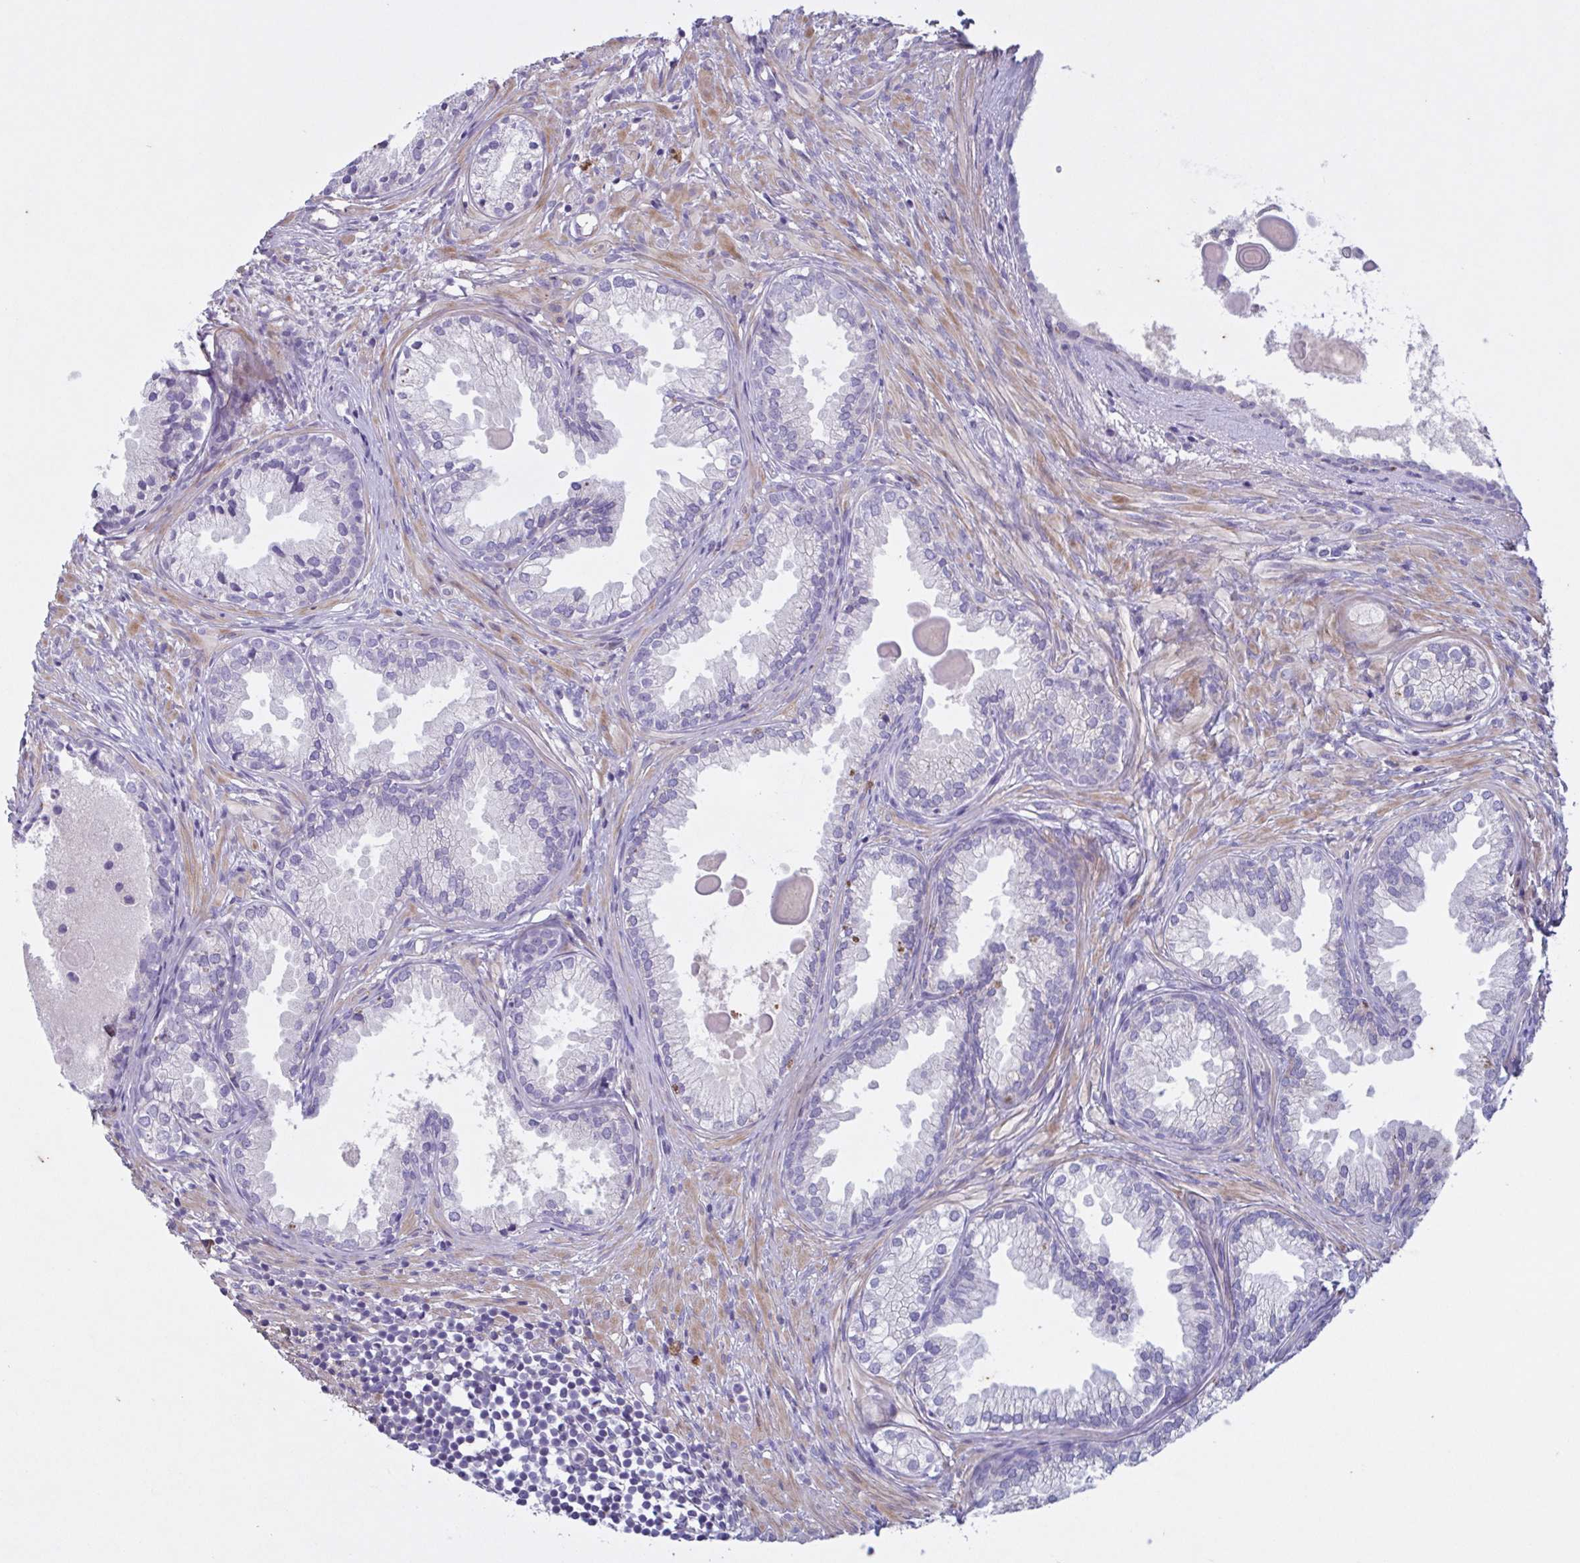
{"staining": {"intensity": "negative", "quantity": "none", "location": "none"}, "tissue": "prostate cancer", "cell_type": "Tumor cells", "image_type": "cancer", "snomed": [{"axis": "morphology", "description": "Adenocarcinoma, High grade"}, {"axis": "topography", "description": "Prostate"}], "caption": "A high-resolution micrograph shows immunohistochemistry (IHC) staining of prostate high-grade adenocarcinoma, which exhibits no significant expression in tumor cells.", "gene": "F13B", "patient": {"sex": "male", "age": 83}}